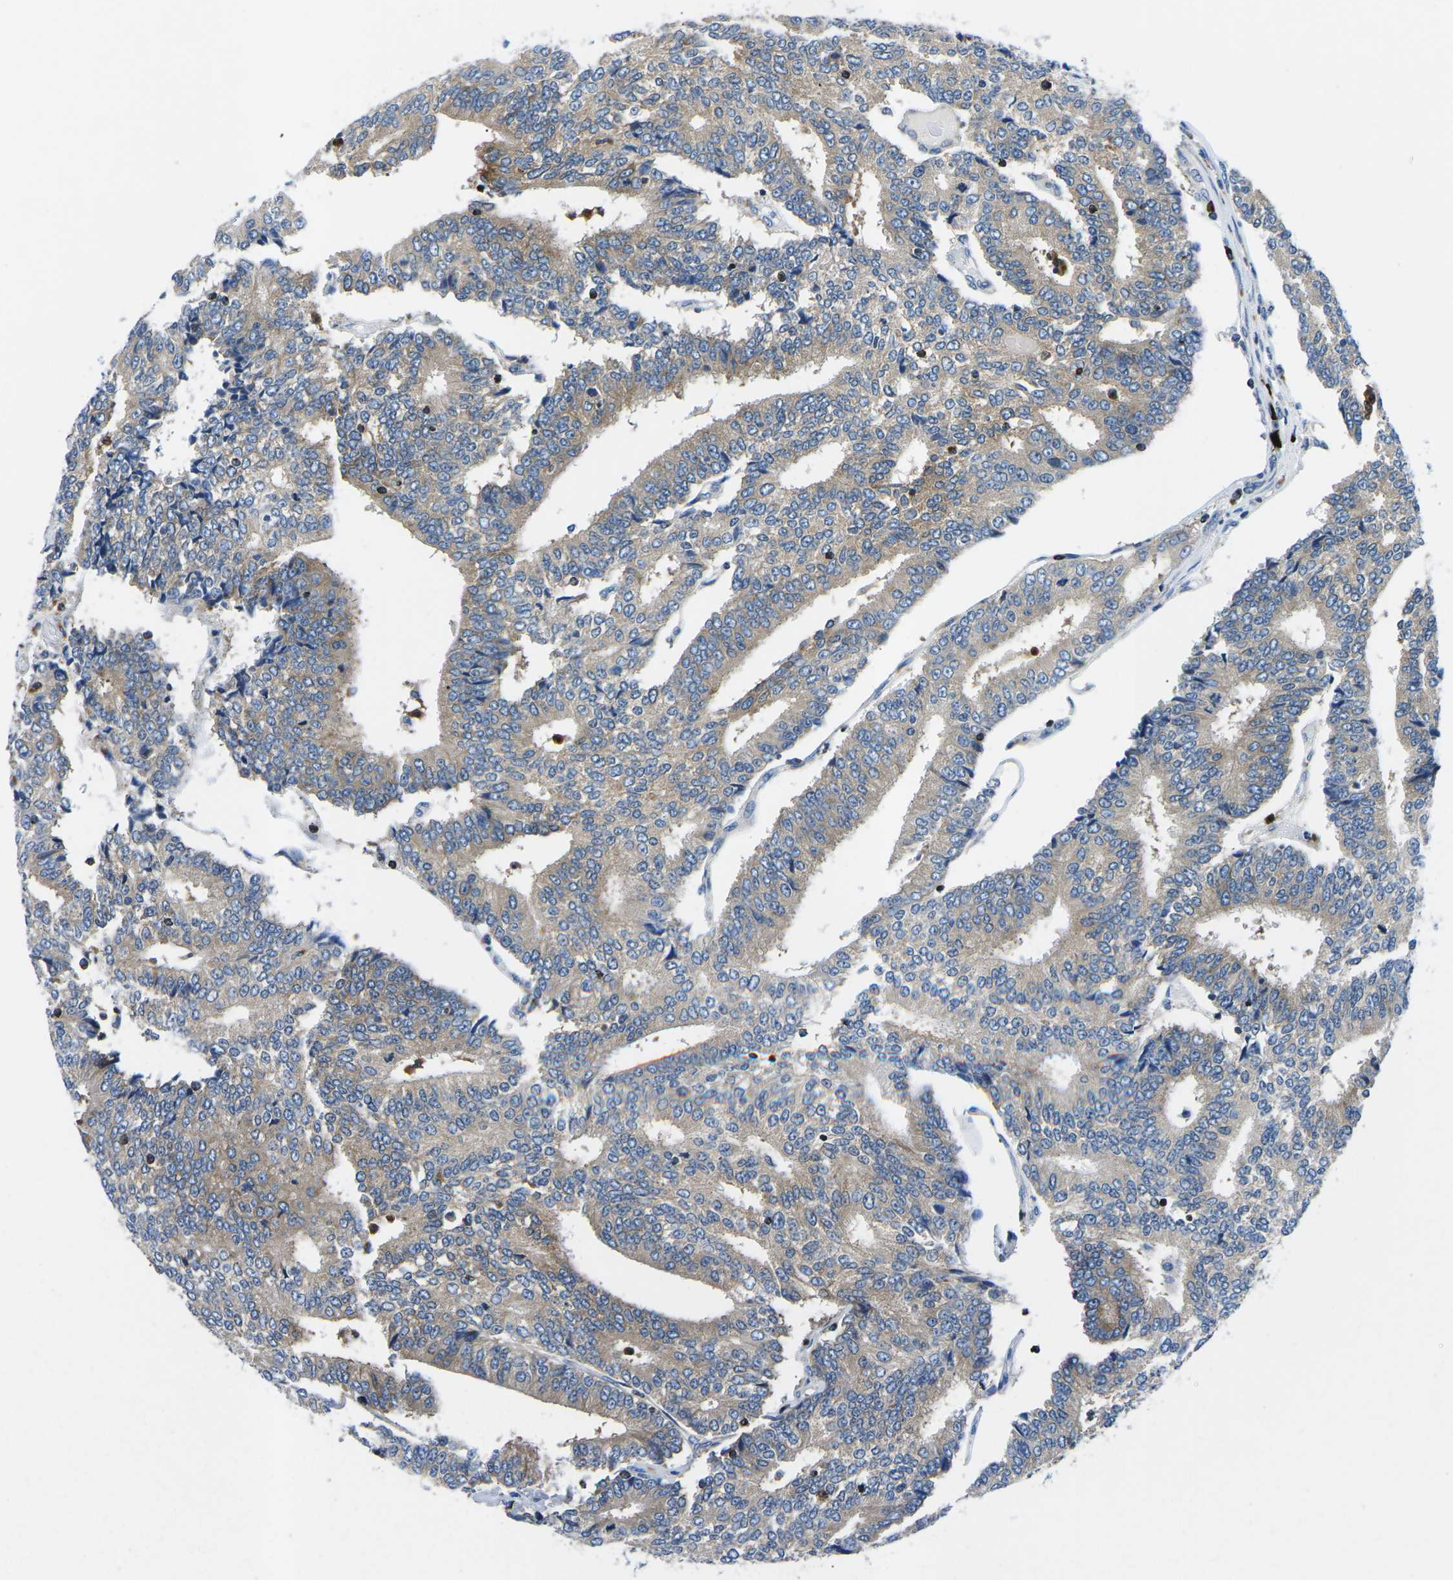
{"staining": {"intensity": "weak", "quantity": ">75%", "location": "cytoplasmic/membranous"}, "tissue": "prostate cancer", "cell_type": "Tumor cells", "image_type": "cancer", "snomed": [{"axis": "morphology", "description": "Normal tissue, NOS"}, {"axis": "morphology", "description": "Adenocarcinoma, High grade"}, {"axis": "topography", "description": "Prostate"}, {"axis": "topography", "description": "Seminal veicle"}], "caption": "Immunohistochemical staining of adenocarcinoma (high-grade) (prostate) exhibits low levels of weak cytoplasmic/membranous positivity in about >75% of tumor cells.", "gene": "MC4R", "patient": {"sex": "male", "age": 55}}